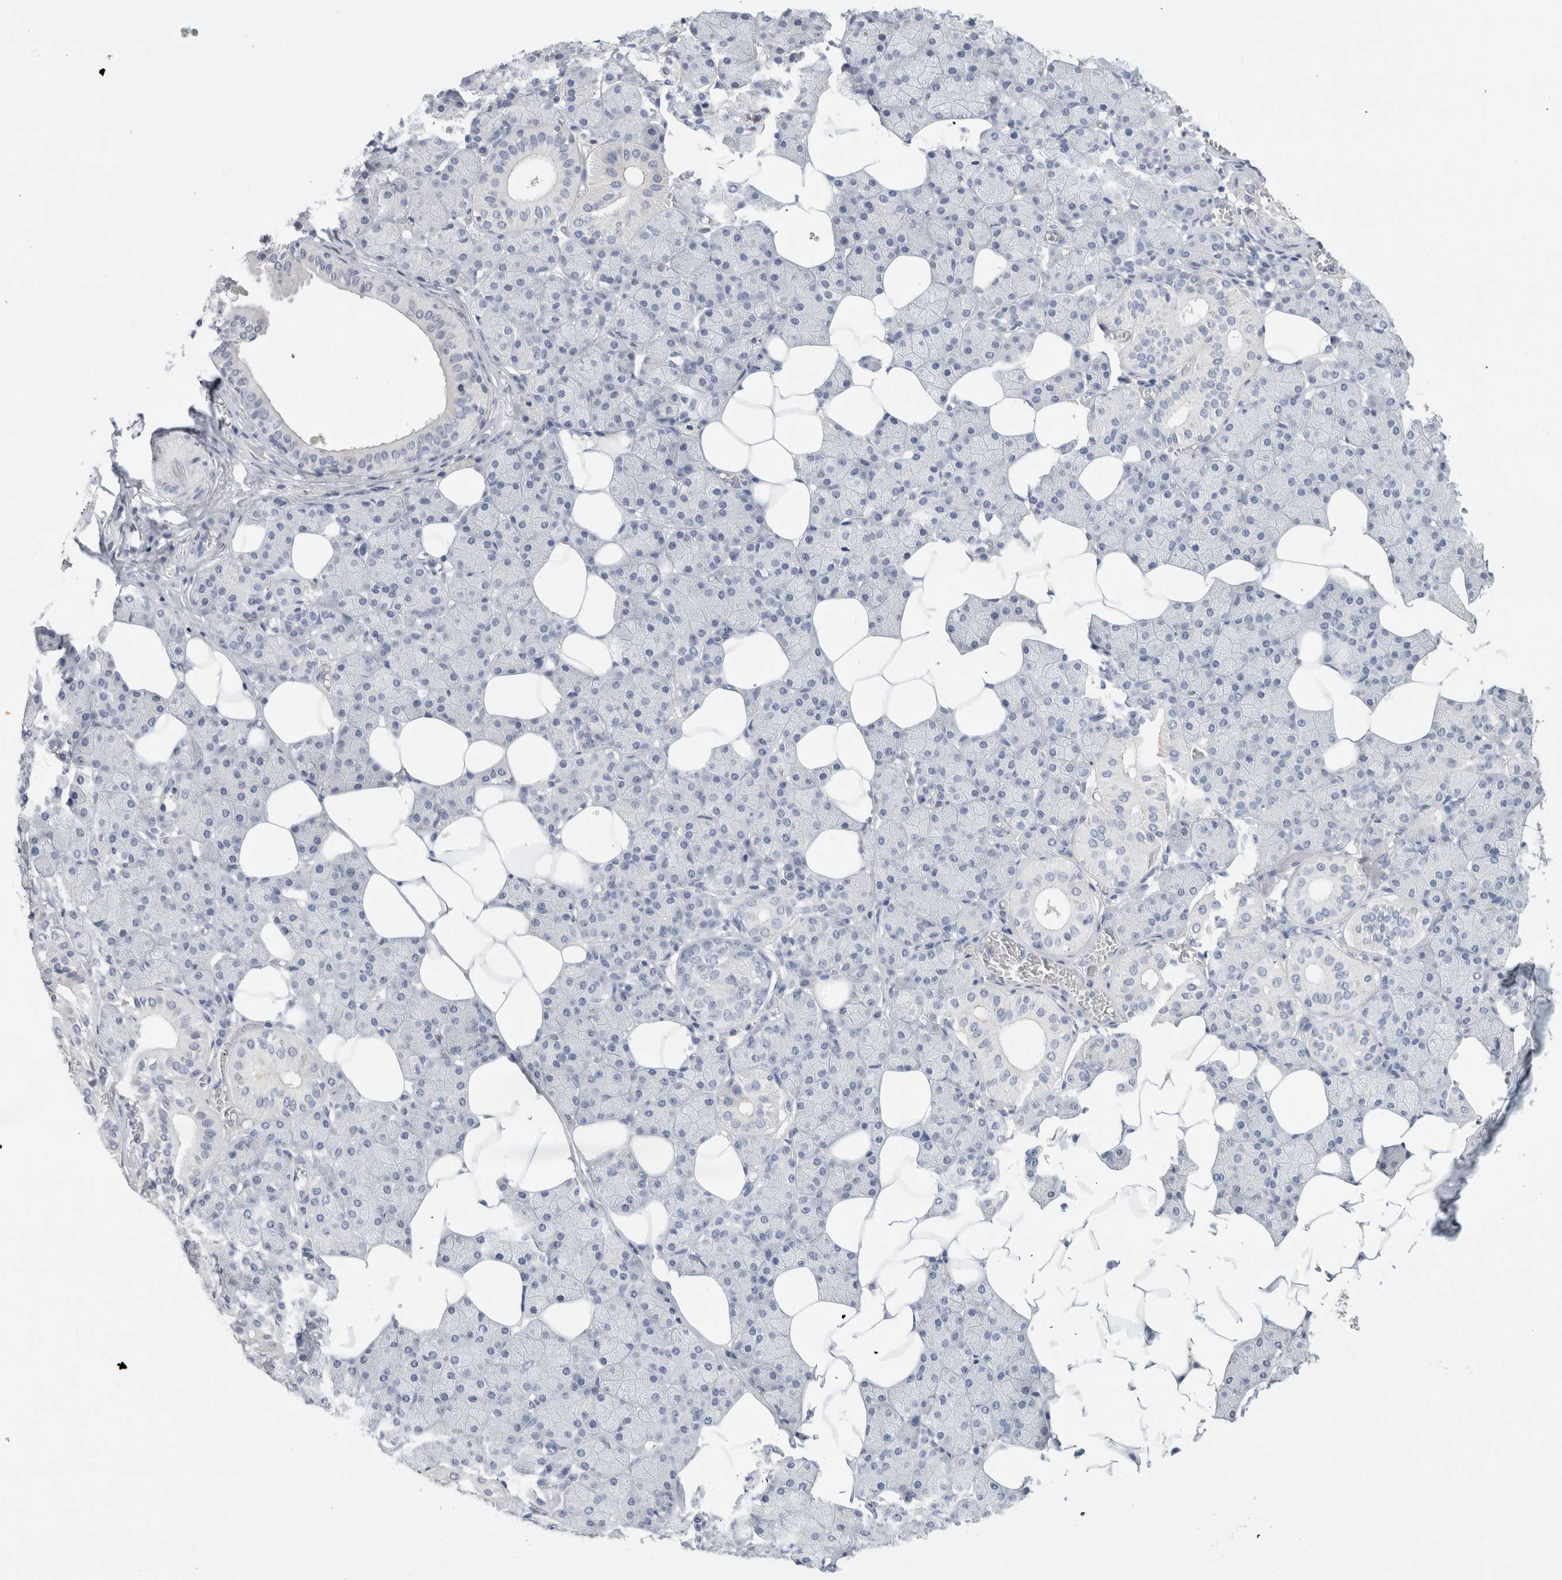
{"staining": {"intensity": "negative", "quantity": "none", "location": "none"}, "tissue": "salivary gland", "cell_type": "Glandular cells", "image_type": "normal", "snomed": [{"axis": "morphology", "description": "Normal tissue, NOS"}, {"axis": "topography", "description": "Salivary gland"}], "caption": "DAB immunohistochemical staining of normal salivary gland displays no significant expression in glandular cells. The staining was performed using DAB to visualize the protein expression in brown, while the nuclei were stained in blue with hematoxylin (Magnification: 20x).", "gene": "BCAN", "patient": {"sex": "female", "age": 33}}